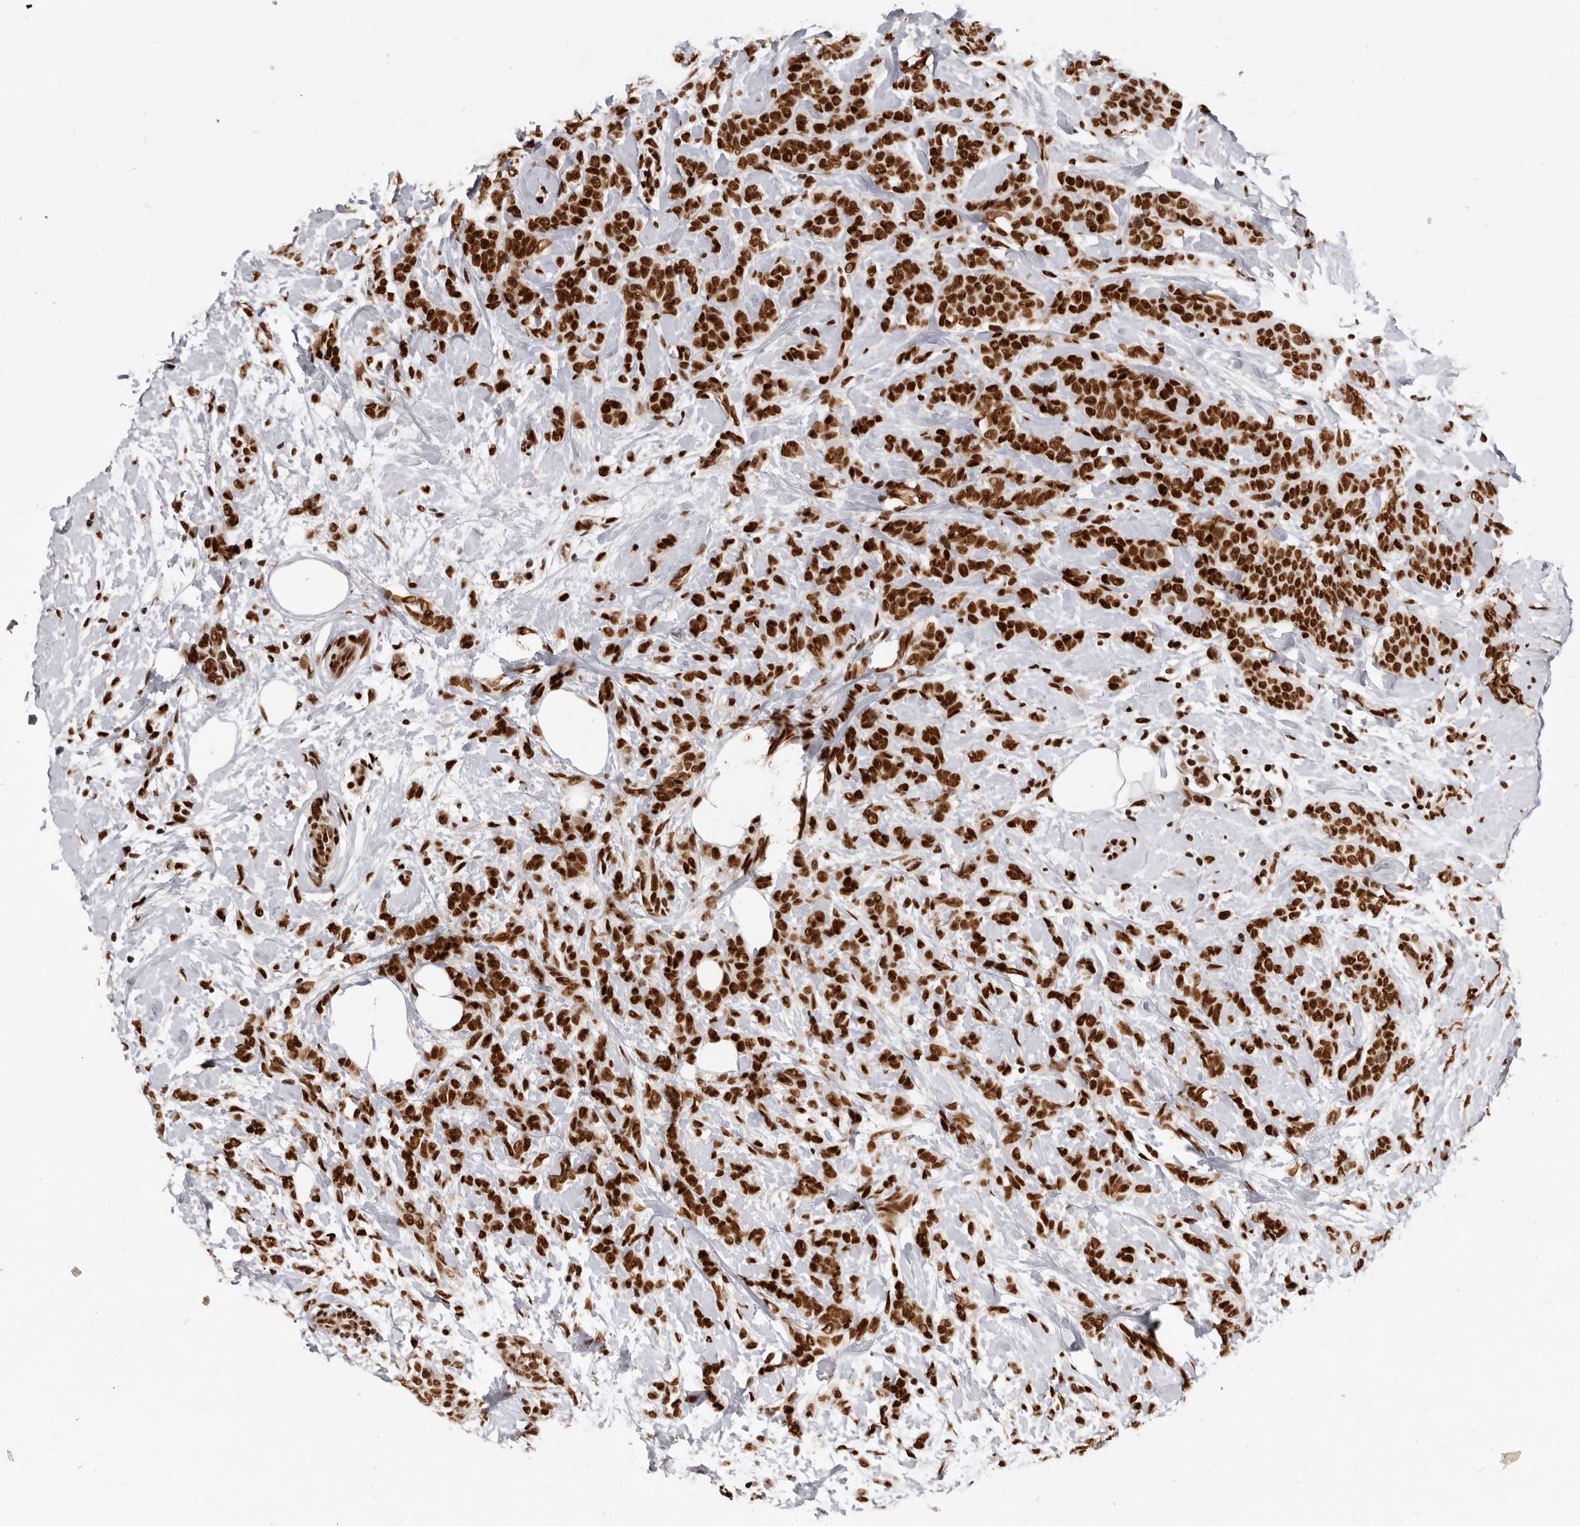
{"staining": {"intensity": "strong", "quantity": ">75%", "location": "nuclear"}, "tissue": "breast cancer", "cell_type": "Tumor cells", "image_type": "cancer", "snomed": [{"axis": "morphology", "description": "Lobular carcinoma, in situ"}, {"axis": "morphology", "description": "Lobular carcinoma"}, {"axis": "topography", "description": "Breast"}], "caption": "The micrograph displays immunohistochemical staining of breast cancer. There is strong nuclear staining is seen in approximately >75% of tumor cells.", "gene": "CHTOP", "patient": {"sex": "female", "age": 41}}